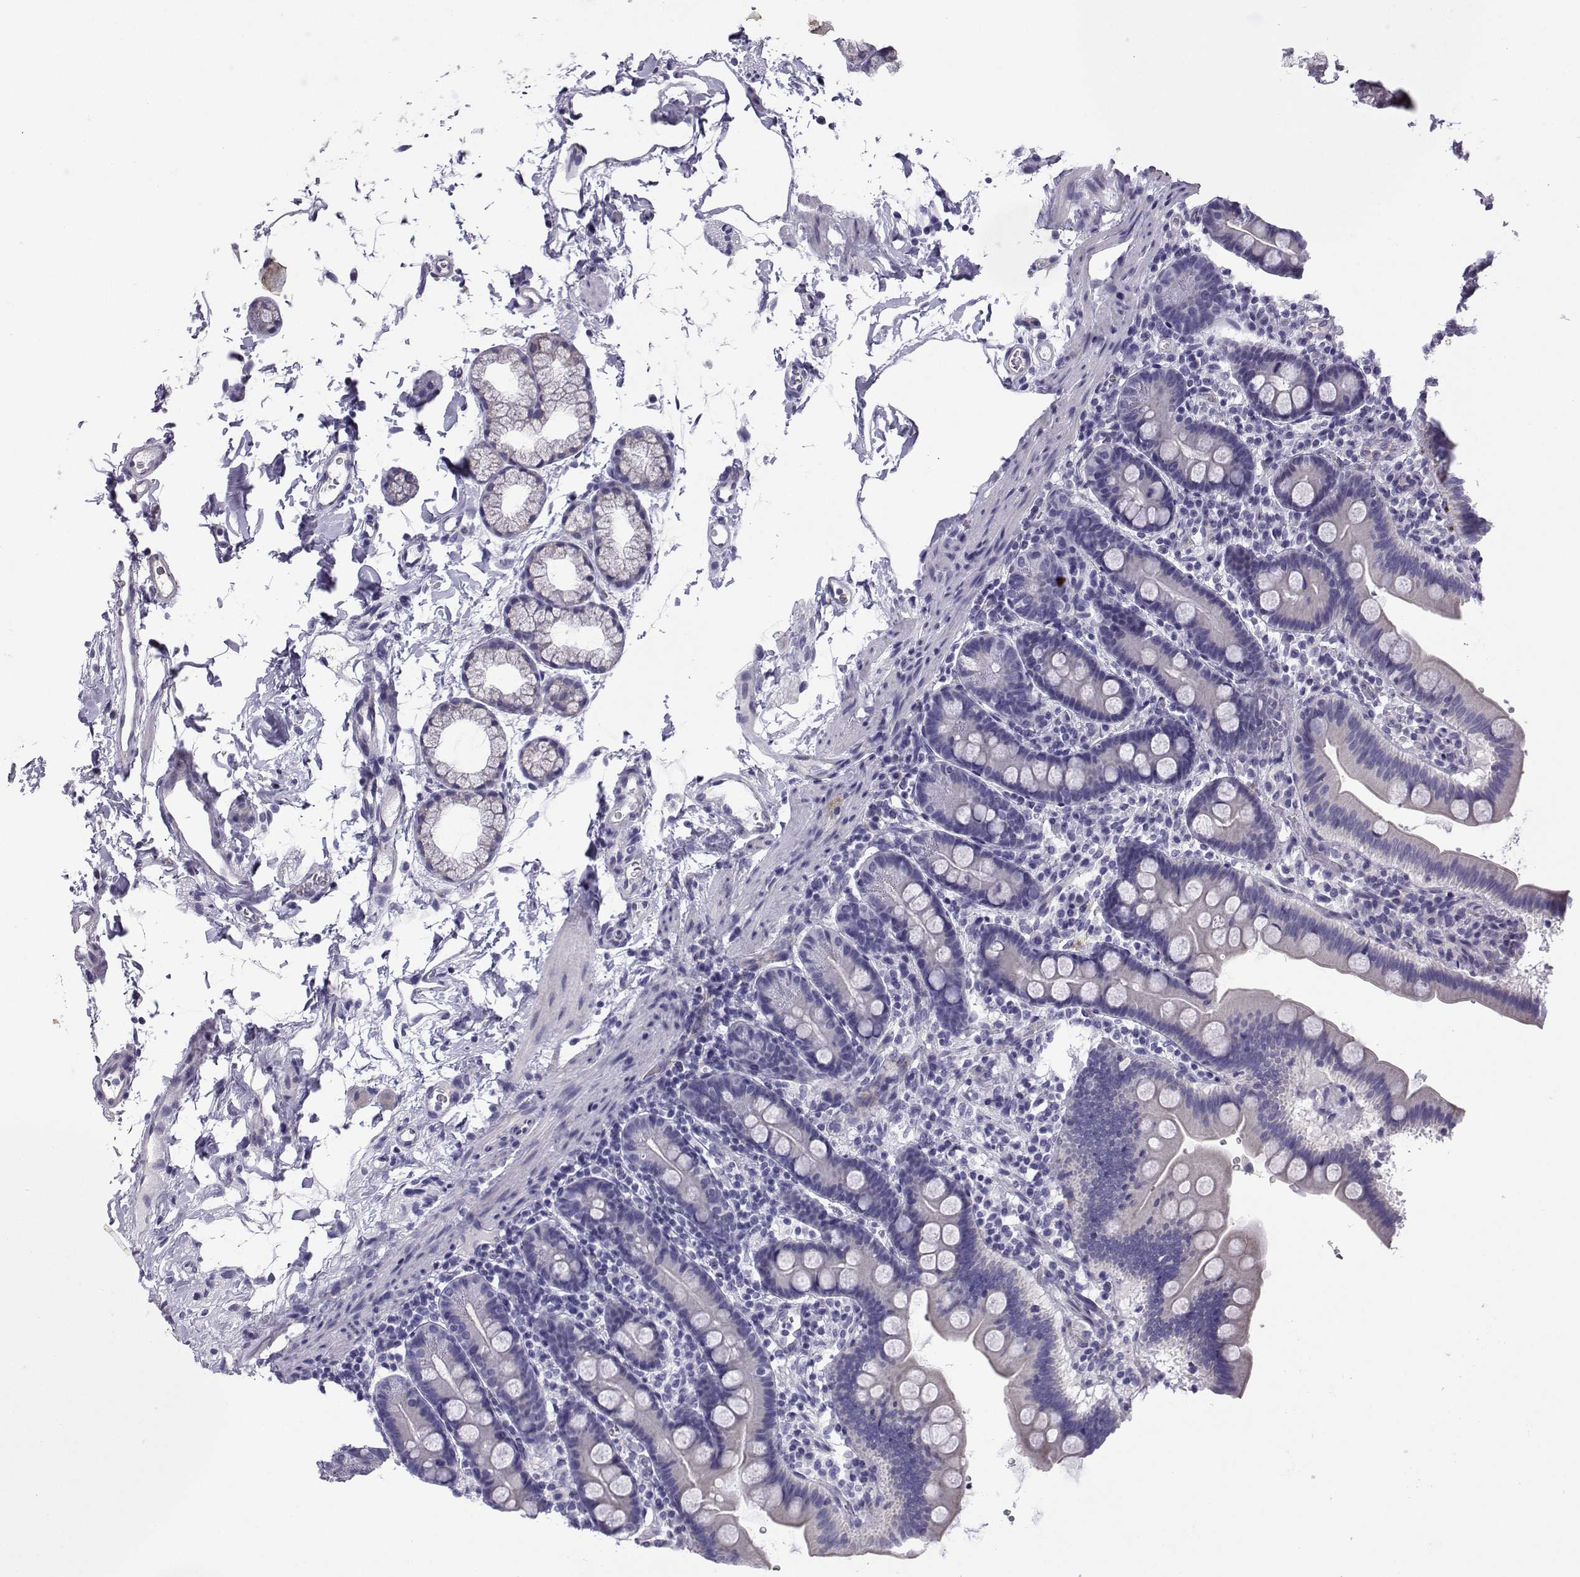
{"staining": {"intensity": "negative", "quantity": "none", "location": "none"}, "tissue": "duodenum", "cell_type": "Glandular cells", "image_type": "normal", "snomed": [{"axis": "morphology", "description": "Normal tissue, NOS"}, {"axis": "topography", "description": "Duodenum"}], "caption": "Glandular cells show no significant positivity in unremarkable duodenum. The staining was performed using DAB (3,3'-diaminobenzidine) to visualize the protein expression in brown, while the nuclei were stained in blue with hematoxylin (Magnification: 20x).", "gene": "CFAP70", "patient": {"sex": "male", "age": 59}}